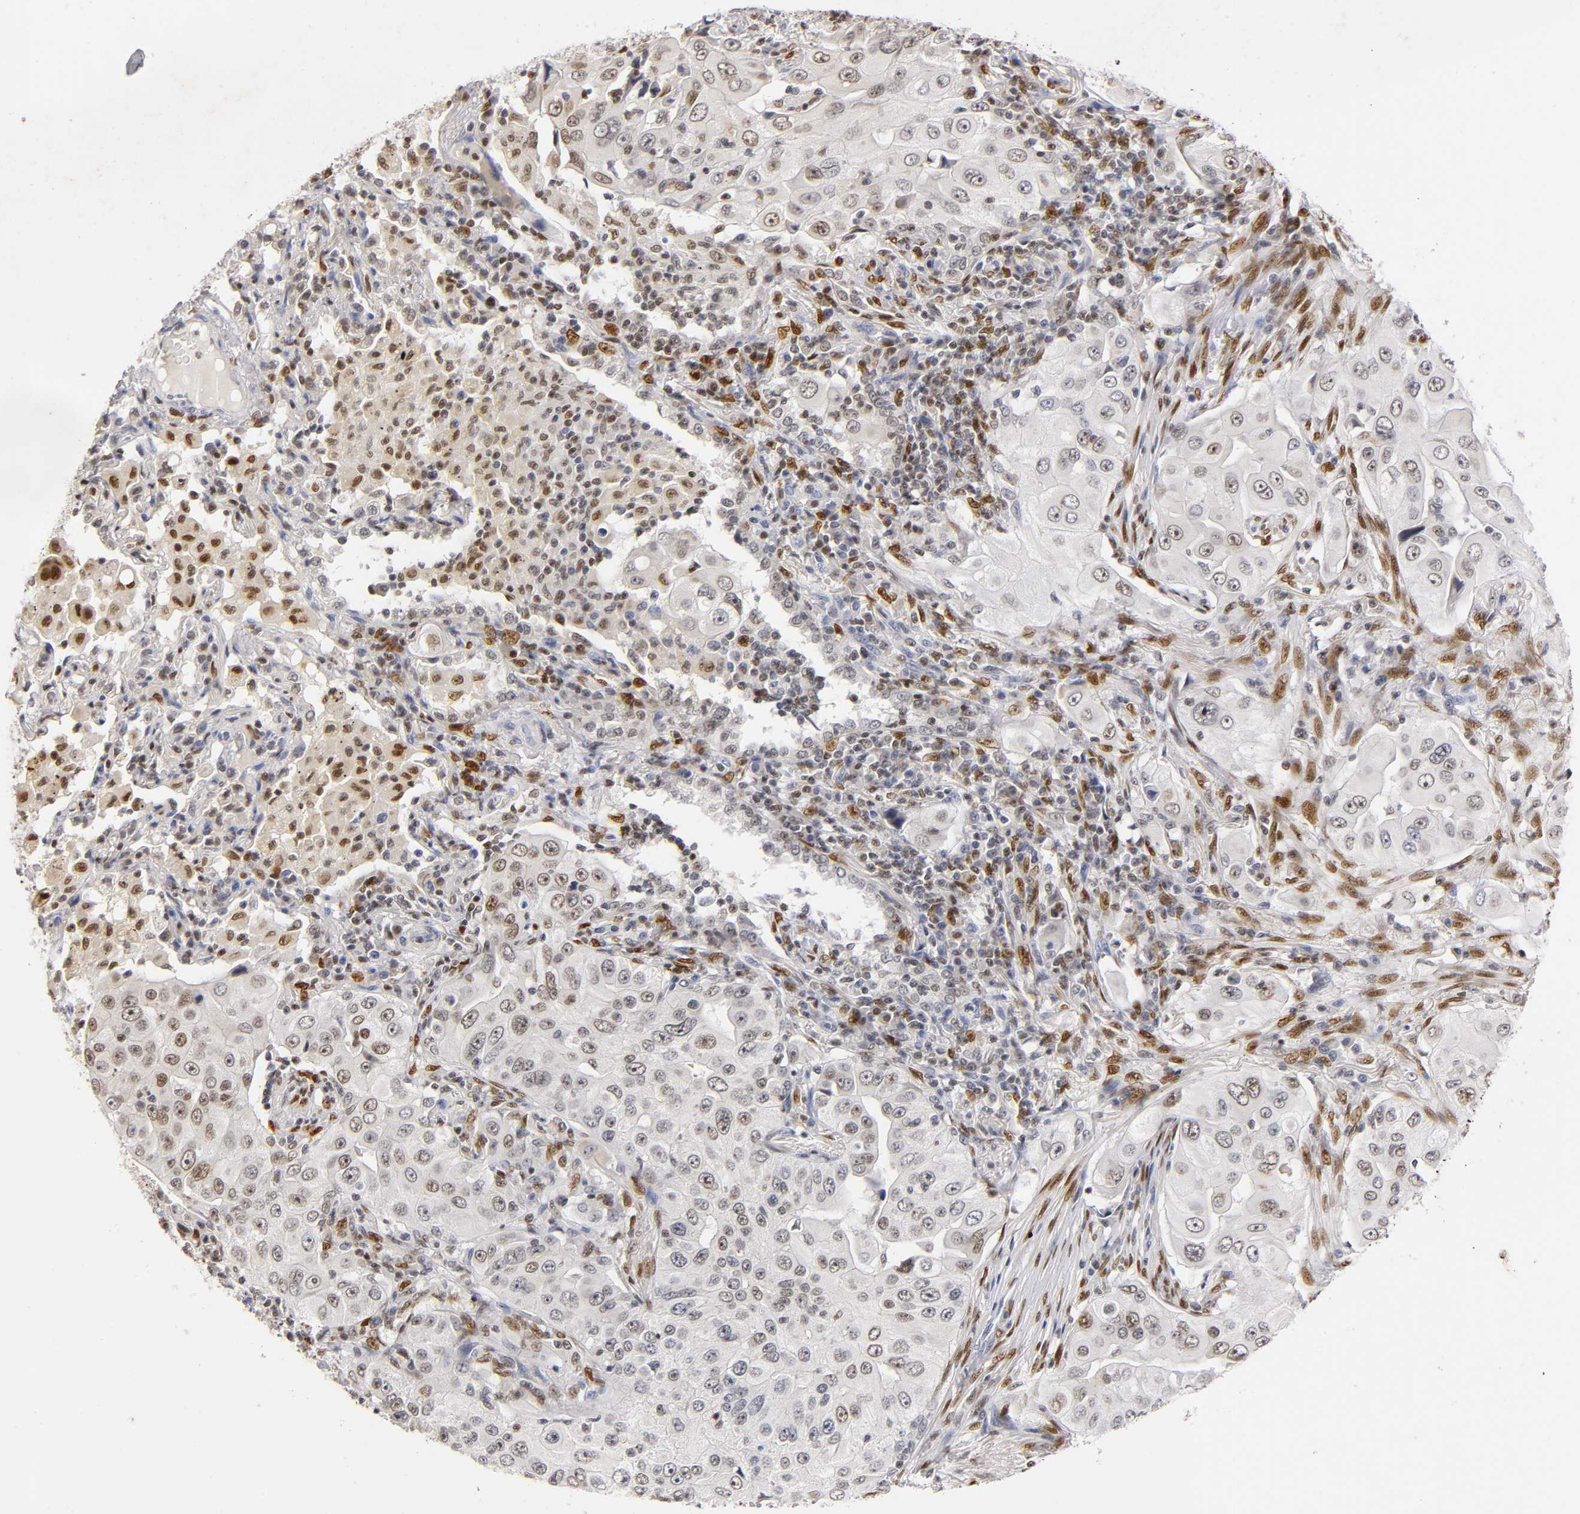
{"staining": {"intensity": "weak", "quantity": "25%-75%", "location": "nuclear"}, "tissue": "lung cancer", "cell_type": "Tumor cells", "image_type": "cancer", "snomed": [{"axis": "morphology", "description": "Adenocarcinoma, NOS"}, {"axis": "topography", "description": "Lung"}], "caption": "IHC of adenocarcinoma (lung) displays low levels of weak nuclear staining in about 25%-75% of tumor cells.", "gene": "RUNX1", "patient": {"sex": "male", "age": 84}}